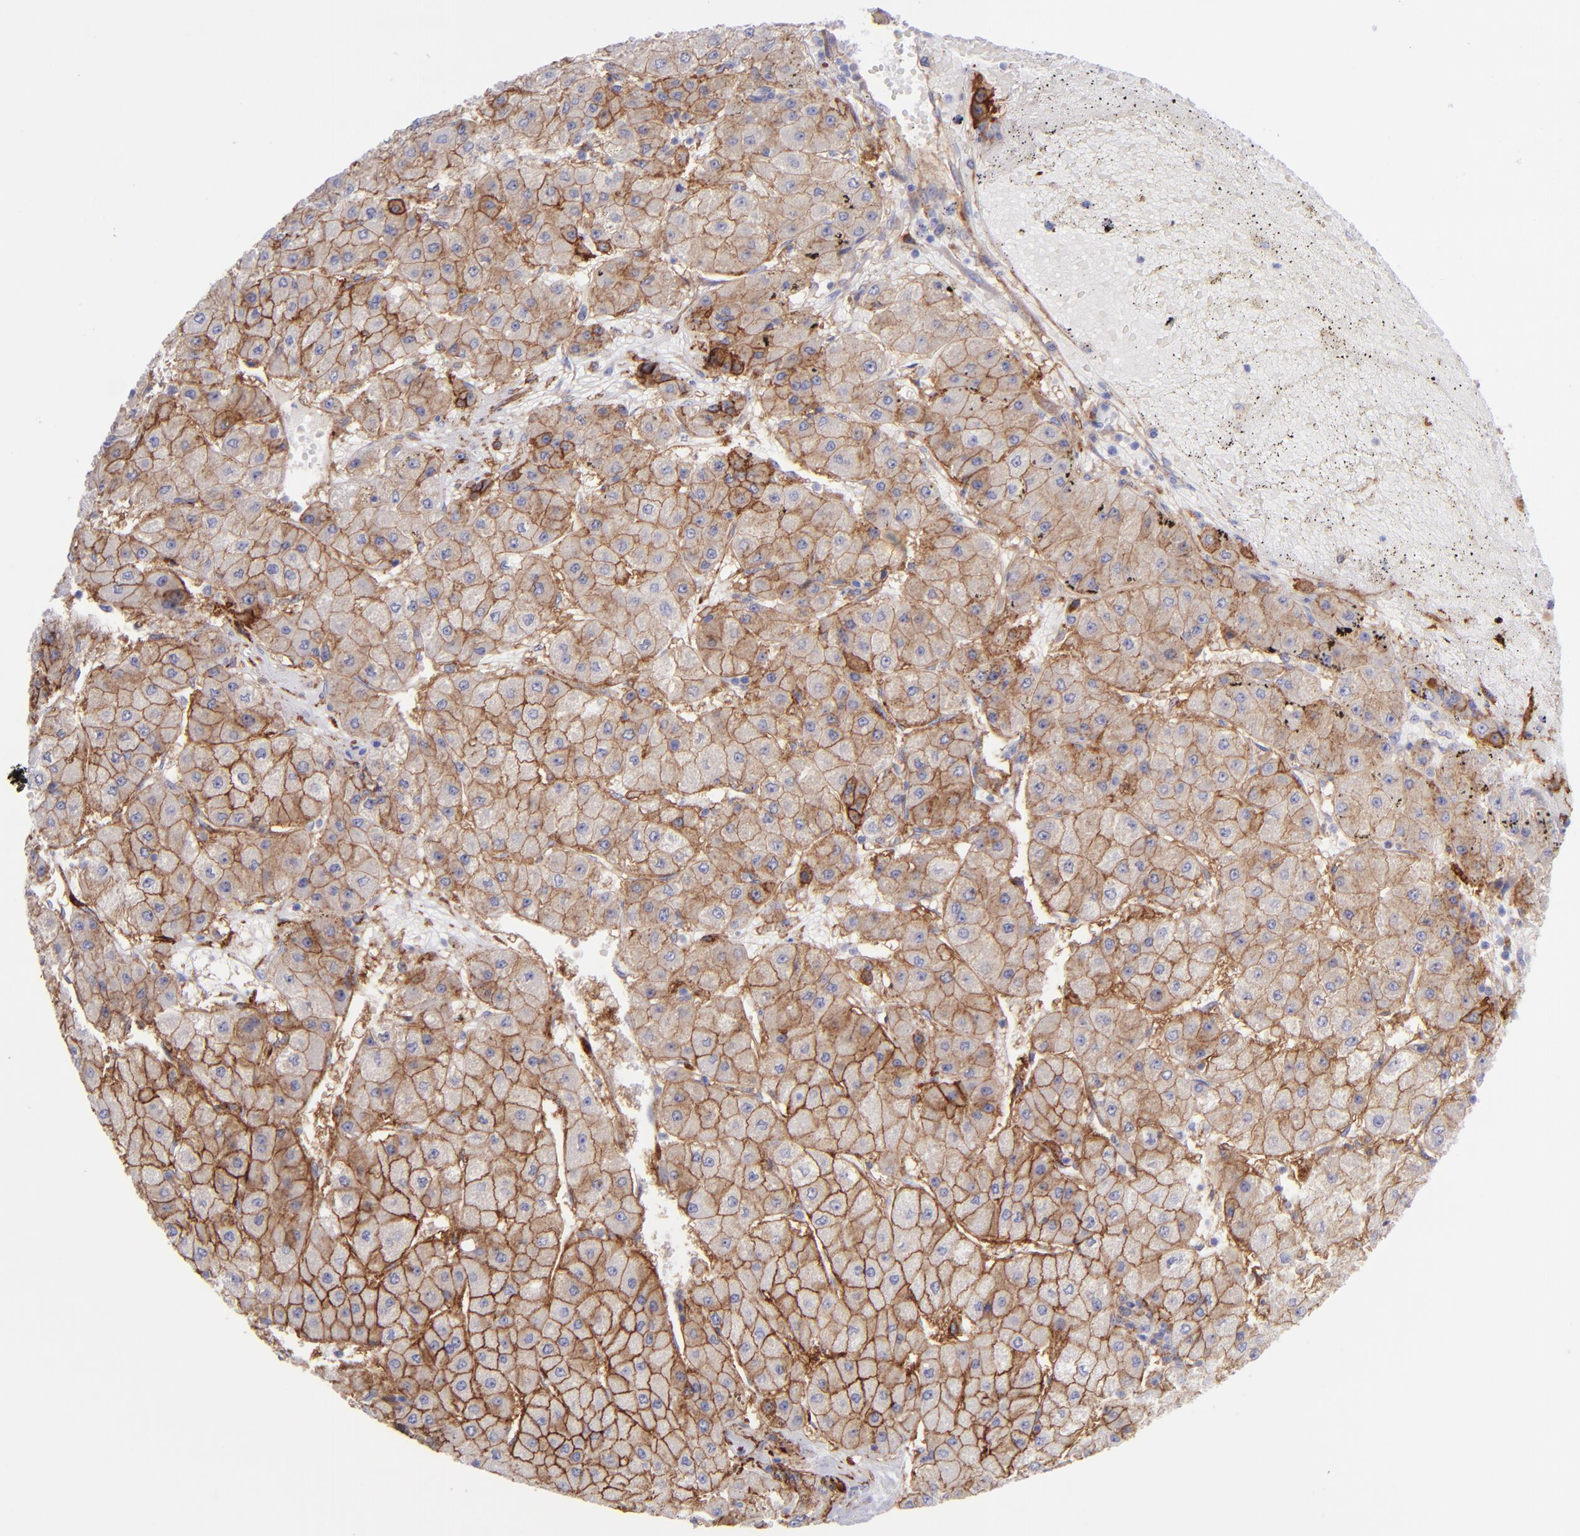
{"staining": {"intensity": "moderate", "quantity": ">75%", "location": "cytoplasmic/membranous"}, "tissue": "liver cancer", "cell_type": "Tumor cells", "image_type": "cancer", "snomed": [{"axis": "morphology", "description": "Carcinoma, Hepatocellular, NOS"}, {"axis": "topography", "description": "Liver"}], "caption": "IHC image of neoplastic tissue: liver cancer (hepatocellular carcinoma) stained using immunohistochemistry demonstrates medium levels of moderate protein expression localized specifically in the cytoplasmic/membranous of tumor cells, appearing as a cytoplasmic/membranous brown color.", "gene": "ITGAV", "patient": {"sex": "female", "age": 52}}